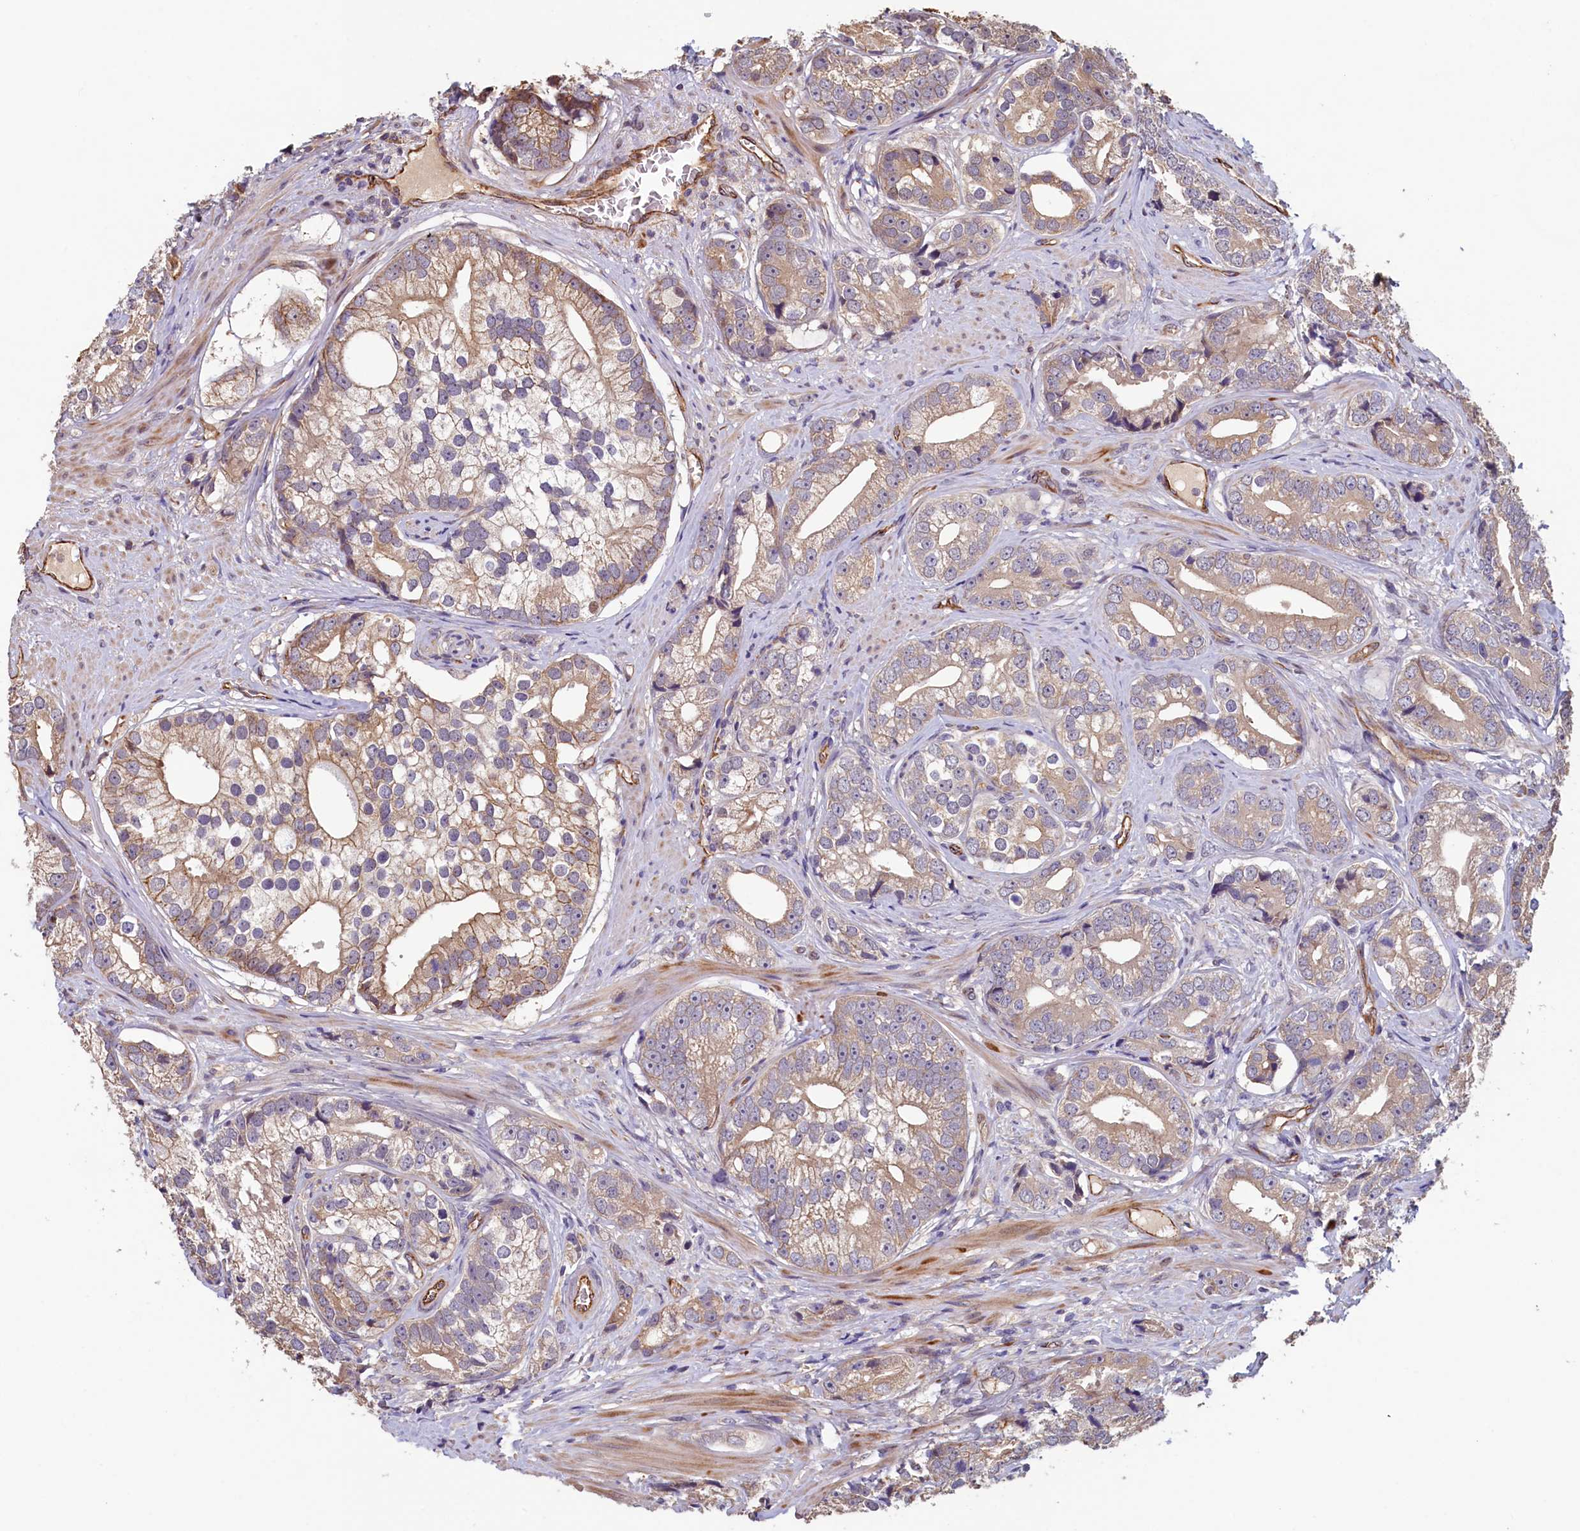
{"staining": {"intensity": "moderate", "quantity": "25%-75%", "location": "cytoplasmic/membranous"}, "tissue": "prostate cancer", "cell_type": "Tumor cells", "image_type": "cancer", "snomed": [{"axis": "morphology", "description": "Adenocarcinoma, High grade"}, {"axis": "topography", "description": "Prostate"}], "caption": "This is a micrograph of IHC staining of prostate cancer (adenocarcinoma (high-grade)), which shows moderate expression in the cytoplasmic/membranous of tumor cells.", "gene": "ACSBG1", "patient": {"sex": "male", "age": 75}}